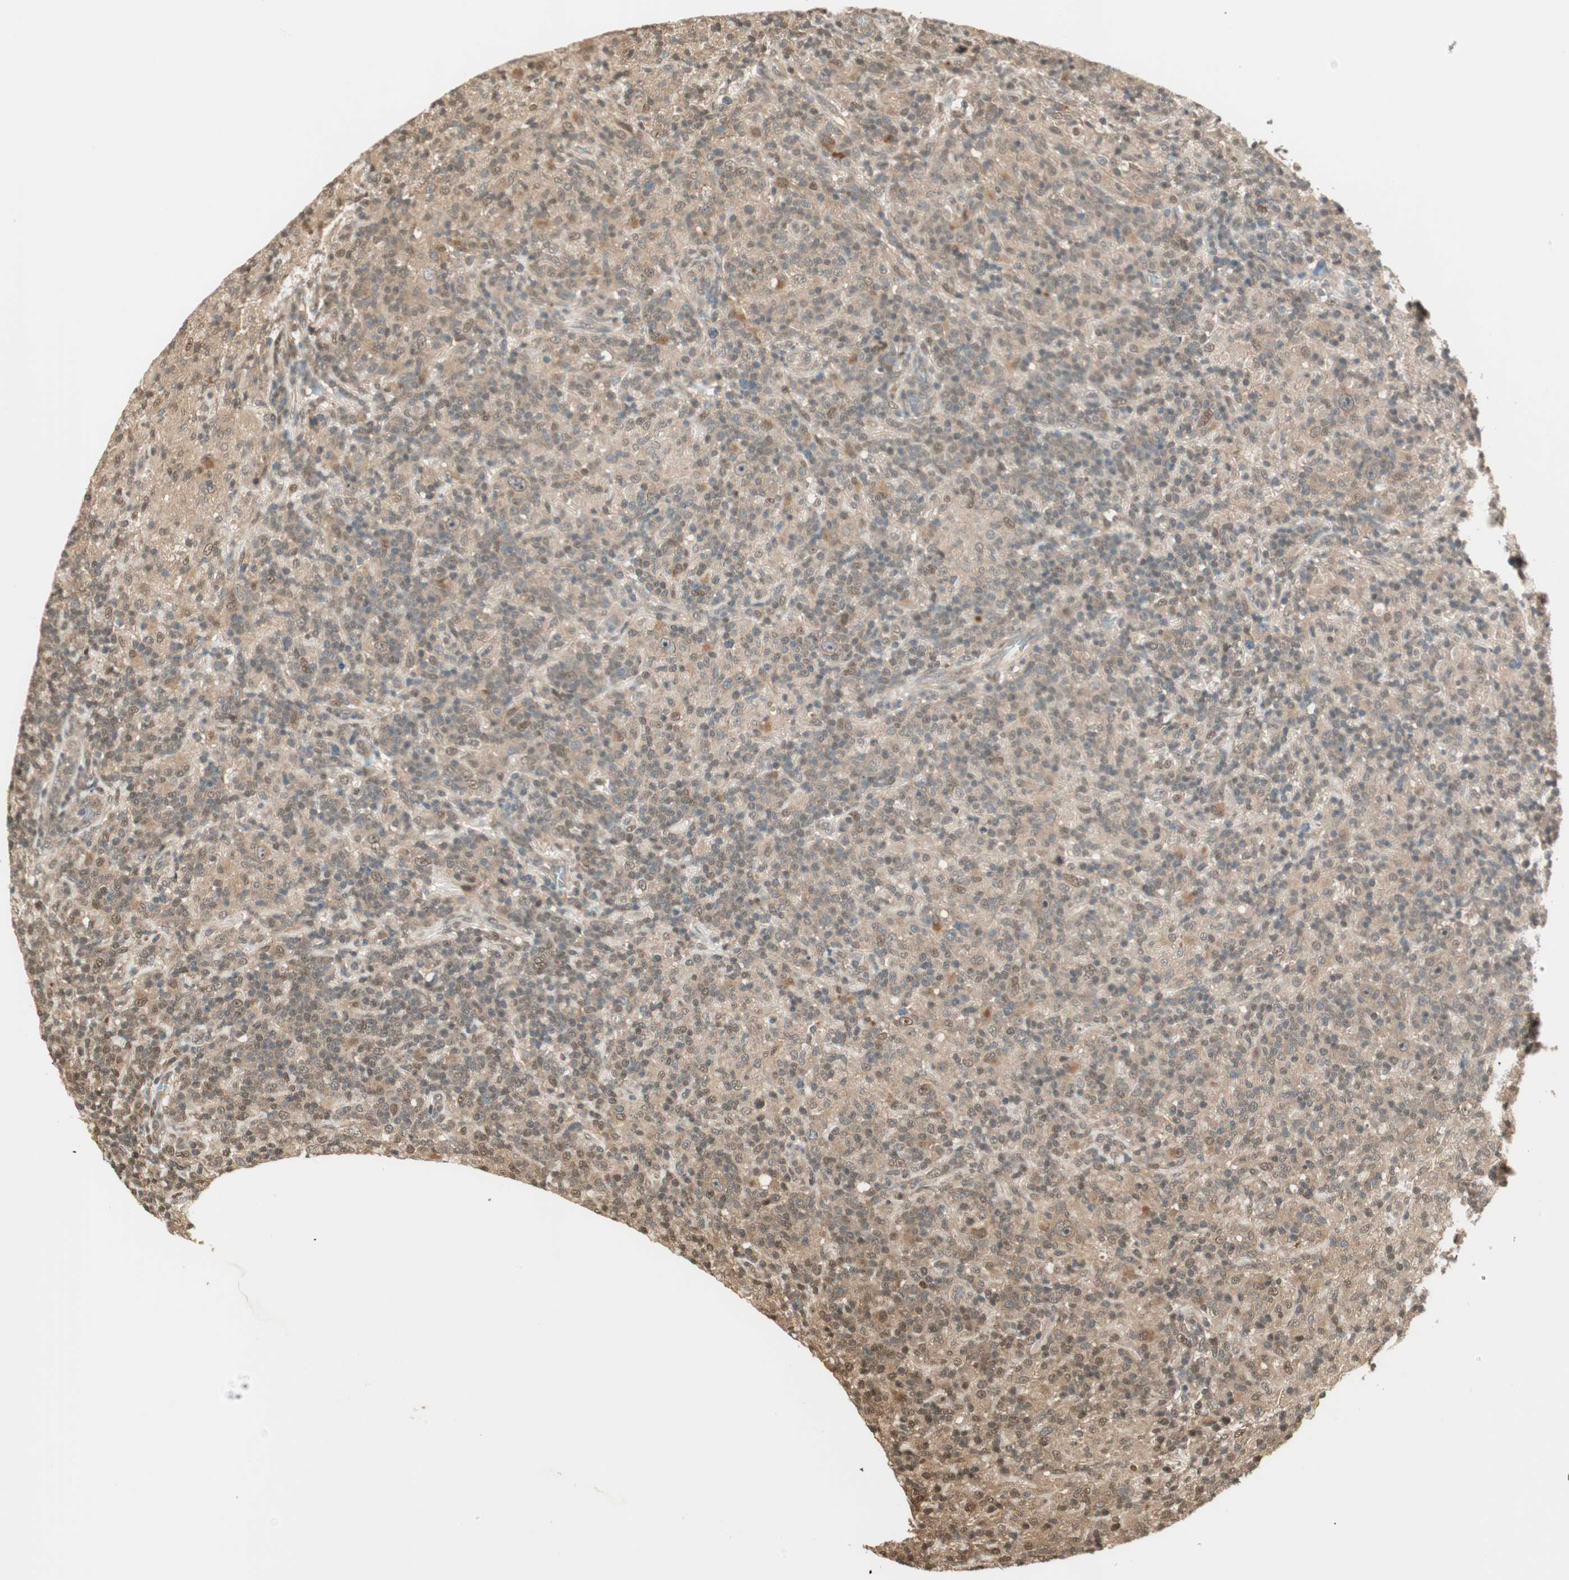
{"staining": {"intensity": "moderate", "quantity": ">75%", "location": "cytoplasmic/membranous"}, "tissue": "lymphoma", "cell_type": "Tumor cells", "image_type": "cancer", "snomed": [{"axis": "morphology", "description": "Hodgkin's disease, NOS"}, {"axis": "topography", "description": "Lymph node"}], "caption": "Hodgkin's disease stained with a protein marker displays moderate staining in tumor cells.", "gene": "ZNF443", "patient": {"sex": "male", "age": 70}}